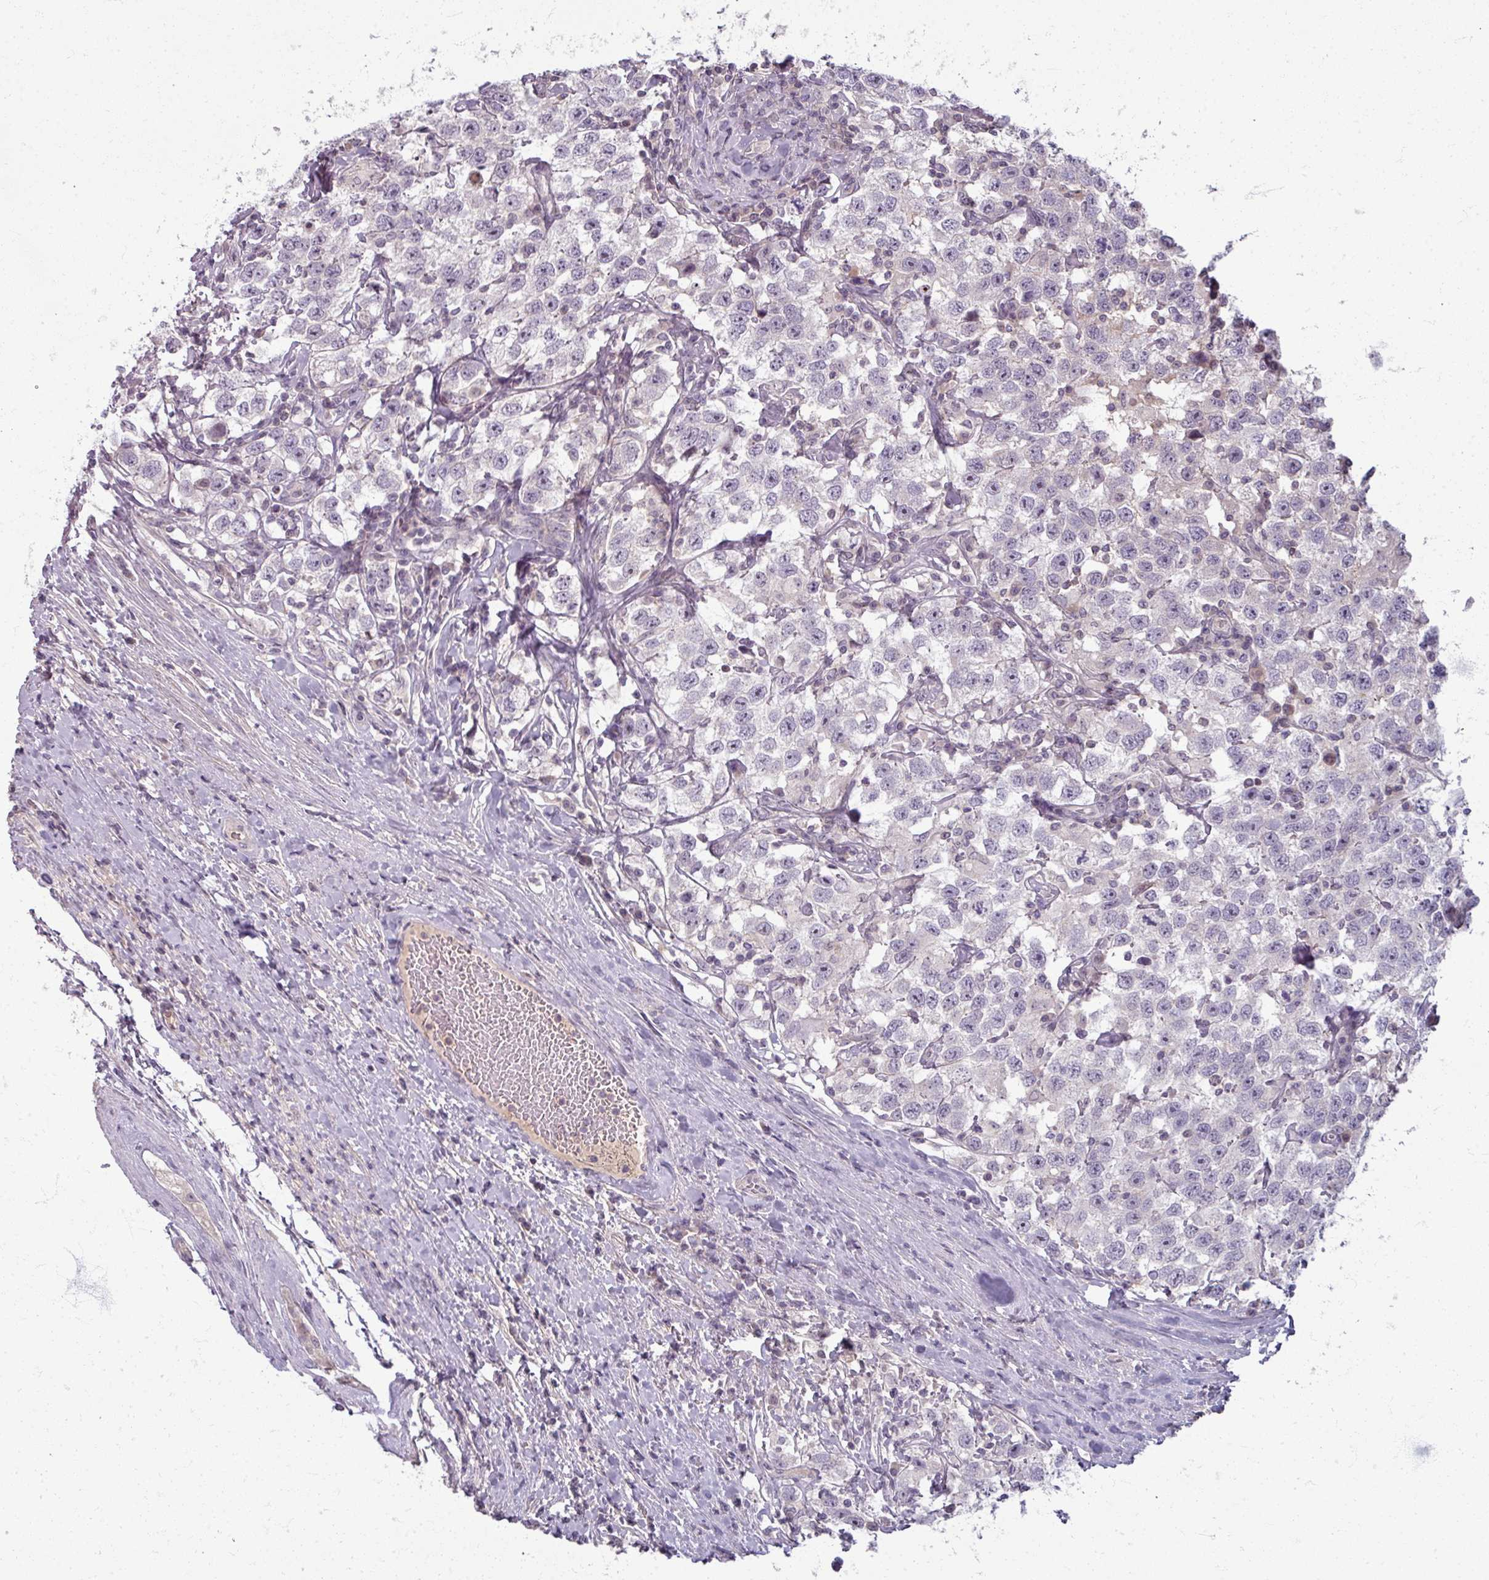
{"staining": {"intensity": "negative", "quantity": "none", "location": "none"}, "tissue": "testis cancer", "cell_type": "Tumor cells", "image_type": "cancer", "snomed": [{"axis": "morphology", "description": "Seminoma, NOS"}, {"axis": "topography", "description": "Testis"}], "caption": "Tumor cells are negative for protein expression in human testis cancer (seminoma).", "gene": "TTLL7", "patient": {"sex": "male", "age": 41}}